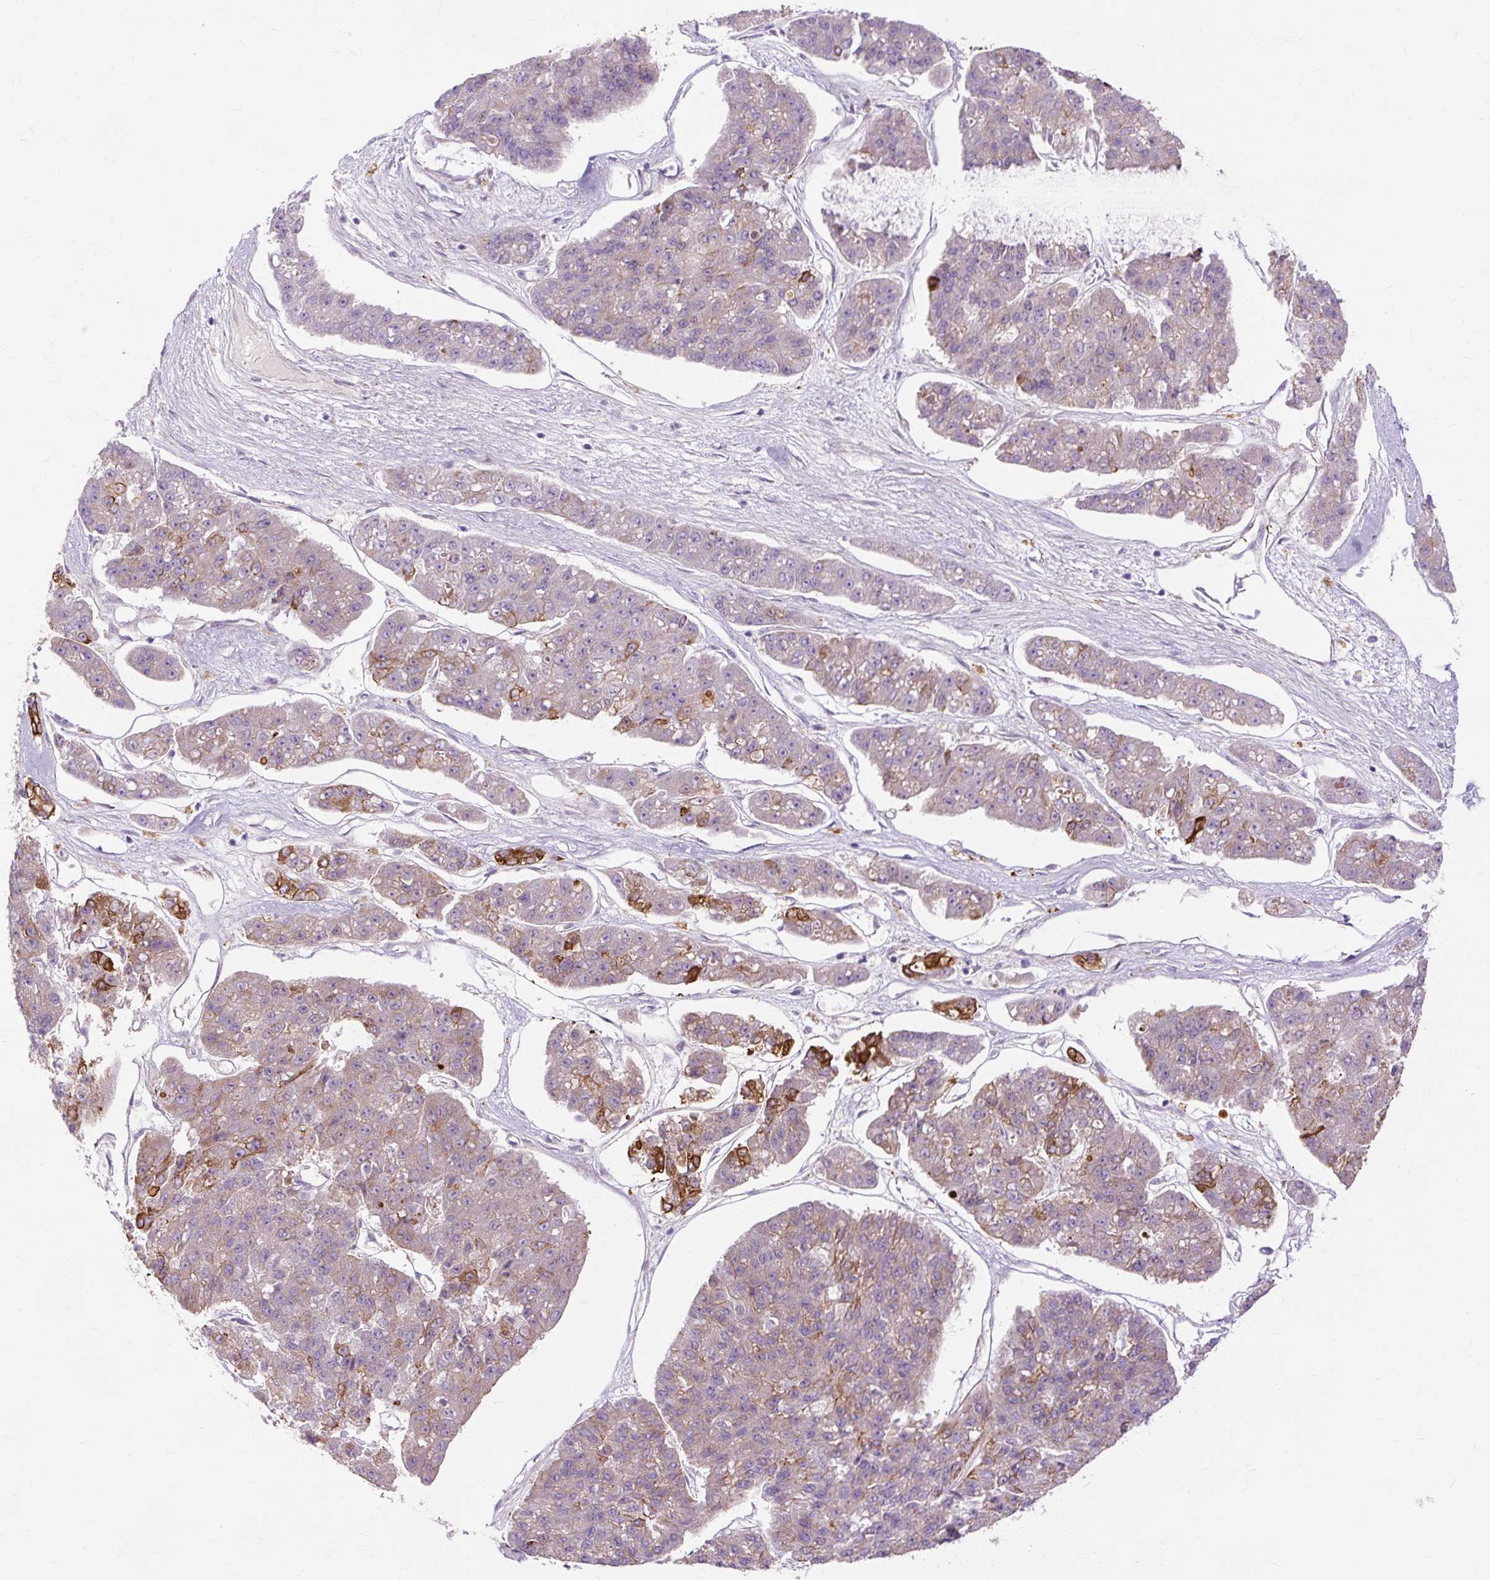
{"staining": {"intensity": "strong", "quantity": "<25%", "location": "cytoplasmic/membranous"}, "tissue": "pancreatic cancer", "cell_type": "Tumor cells", "image_type": "cancer", "snomed": [{"axis": "morphology", "description": "Adenocarcinoma, NOS"}, {"axis": "topography", "description": "Pancreas"}], "caption": "Immunohistochemical staining of human pancreatic cancer (adenocarcinoma) reveals strong cytoplasmic/membranous protein staining in about <25% of tumor cells.", "gene": "DCTN4", "patient": {"sex": "male", "age": 50}}